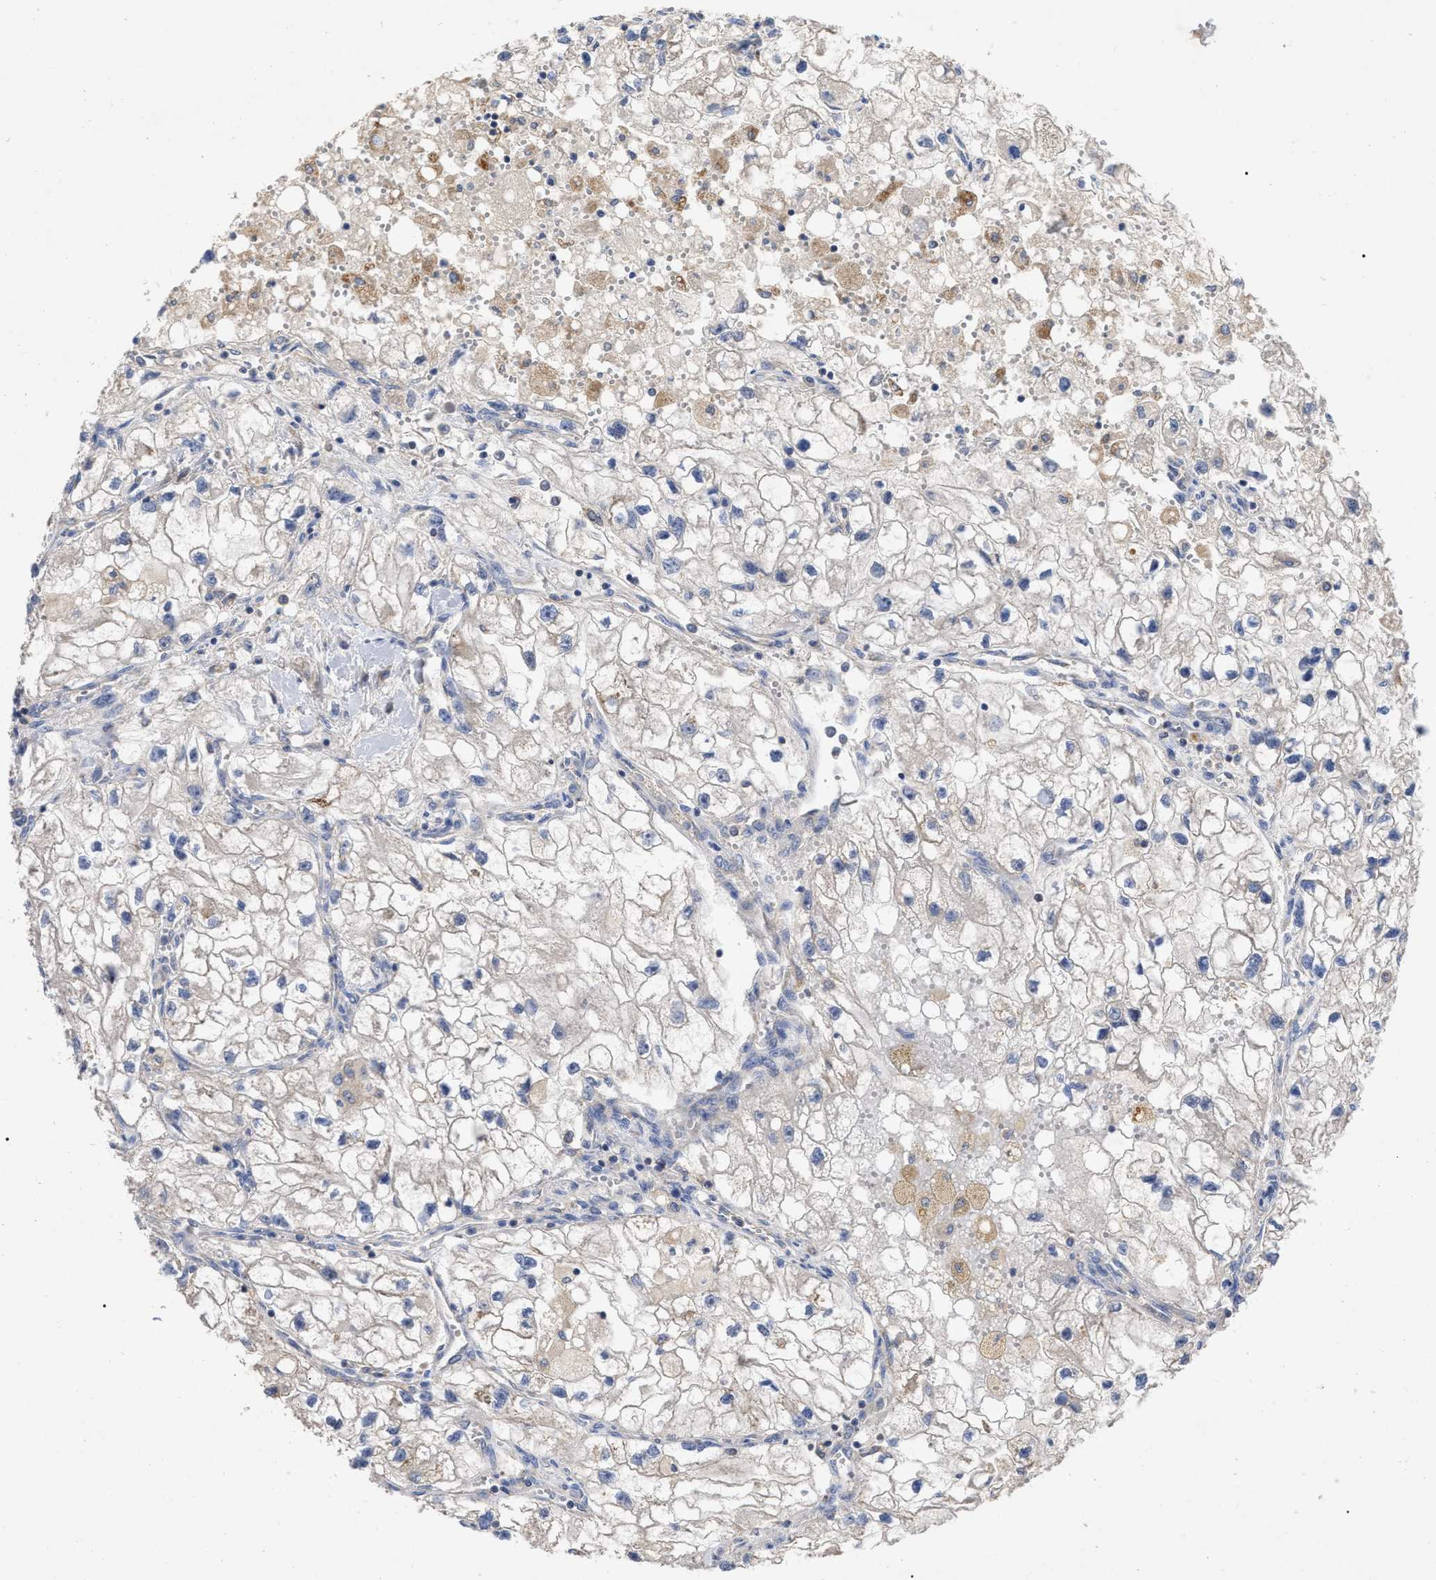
{"staining": {"intensity": "weak", "quantity": "<25%", "location": "cytoplasmic/membranous"}, "tissue": "renal cancer", "cell_type": "Tumor cells", "image_type": "cancer", "snomed": [{"axis": "morphology", "description": "Adenocarcinoma, NOS"}, {"axis": "topography", "description": "Kidney"}], "caption": "Renal cancer was stained to show a protein in brown. There is no significant staining in tumor cells.", "gene": "RAP1GDS1", "patient": {"sex": "female", "age": 70}}